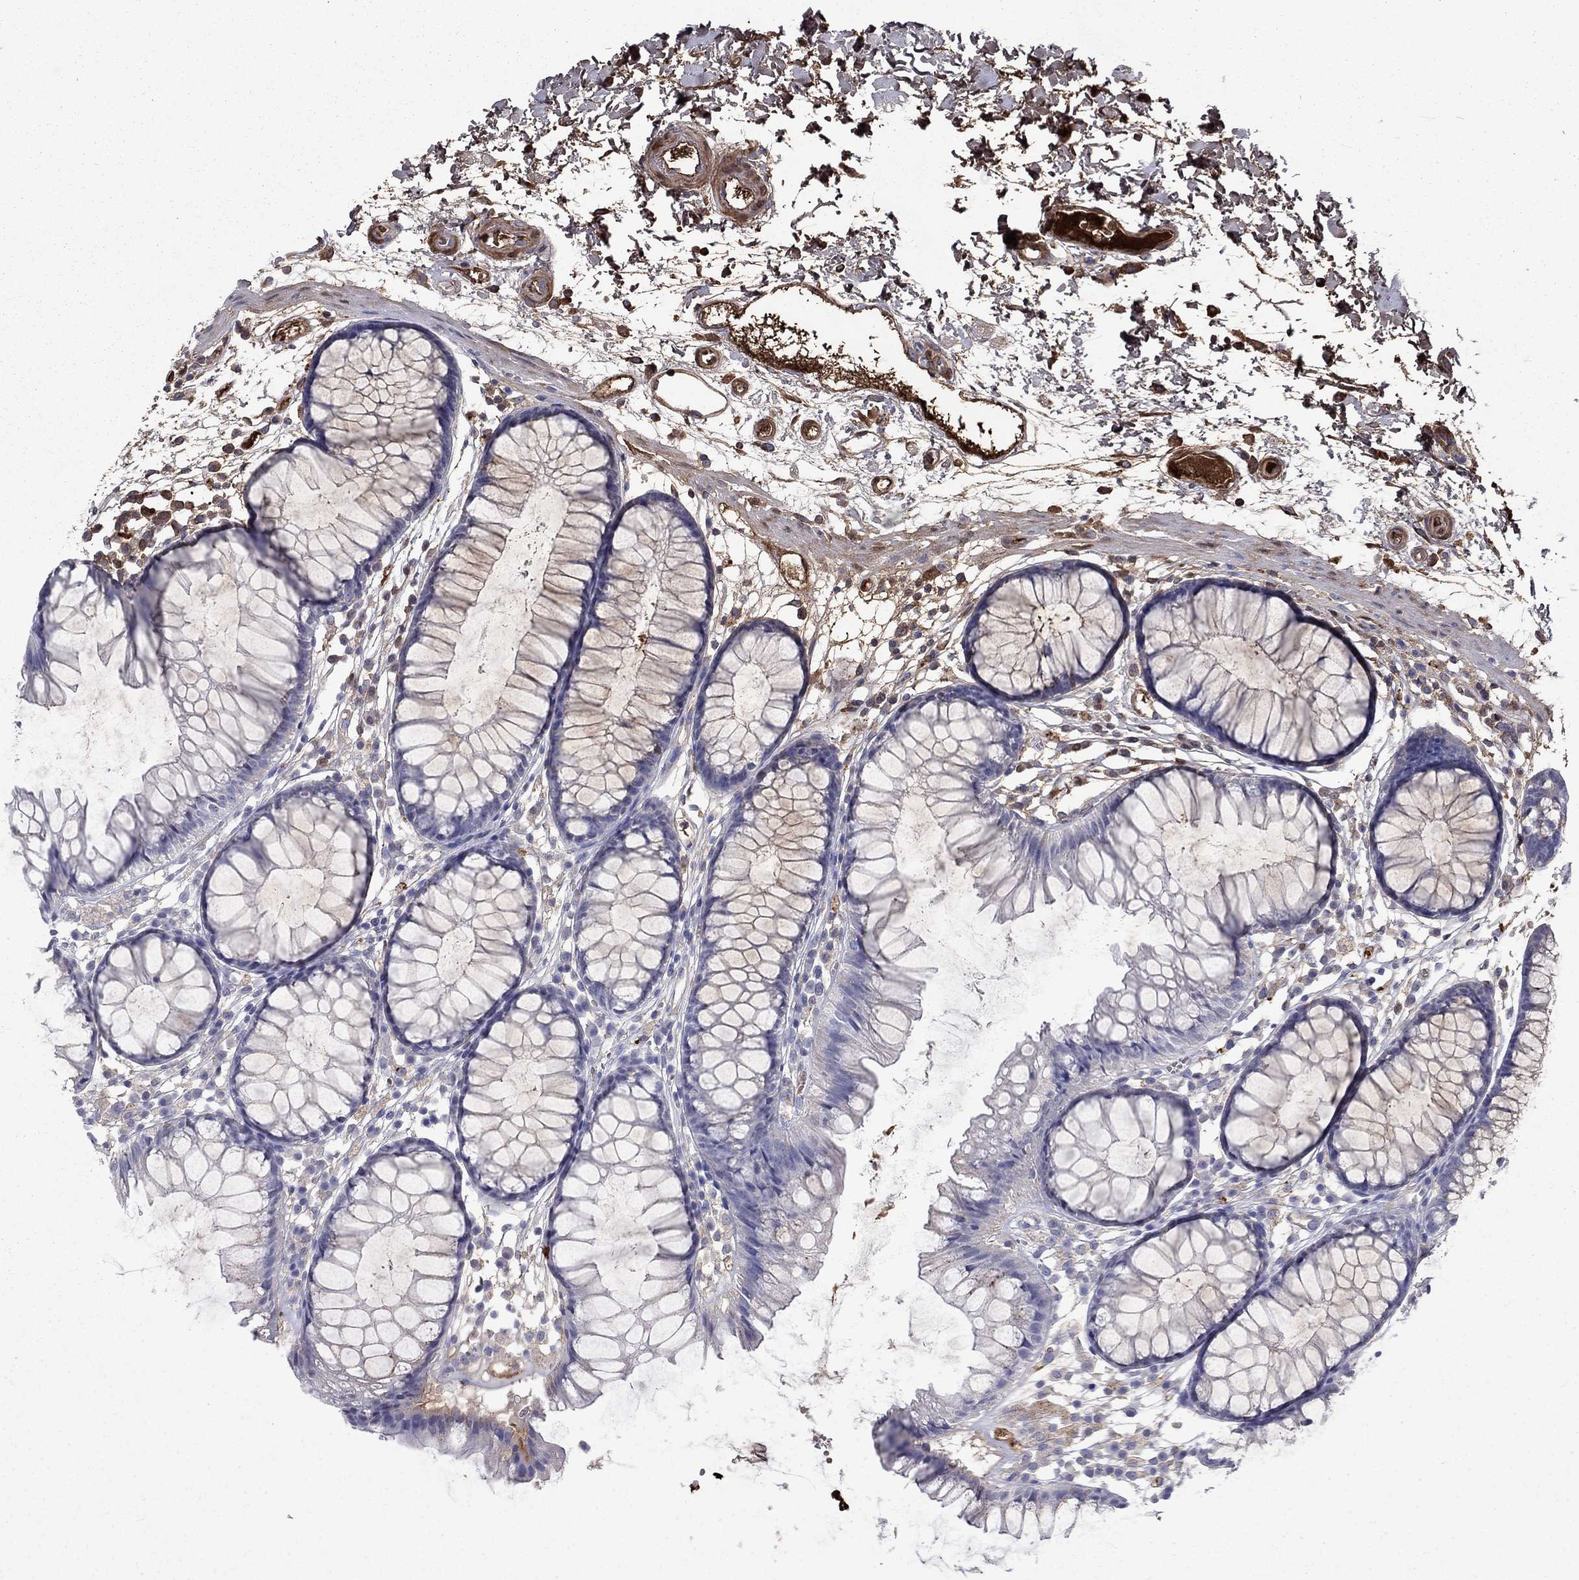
{"staining": {"intensity": "negative", "quantity": "none", "location": "none"}, "tissue": "colon", "cell_type": "Endothelial cells", "image_type": "normal", "snomed": [{"axis": "morphology", "description": "Normal tissue, NOS"}, {"axis": "morphology", "description": "Adenocarcinoma, NOS"}, {"axis": "topography", "description": "Colon"}], "caption": "DAB immunohistochemical staining of benign human colon shows no significant expression in endothelial cells.", "gene": "HPX", "patient": {"sex": "male", "age": 65}}